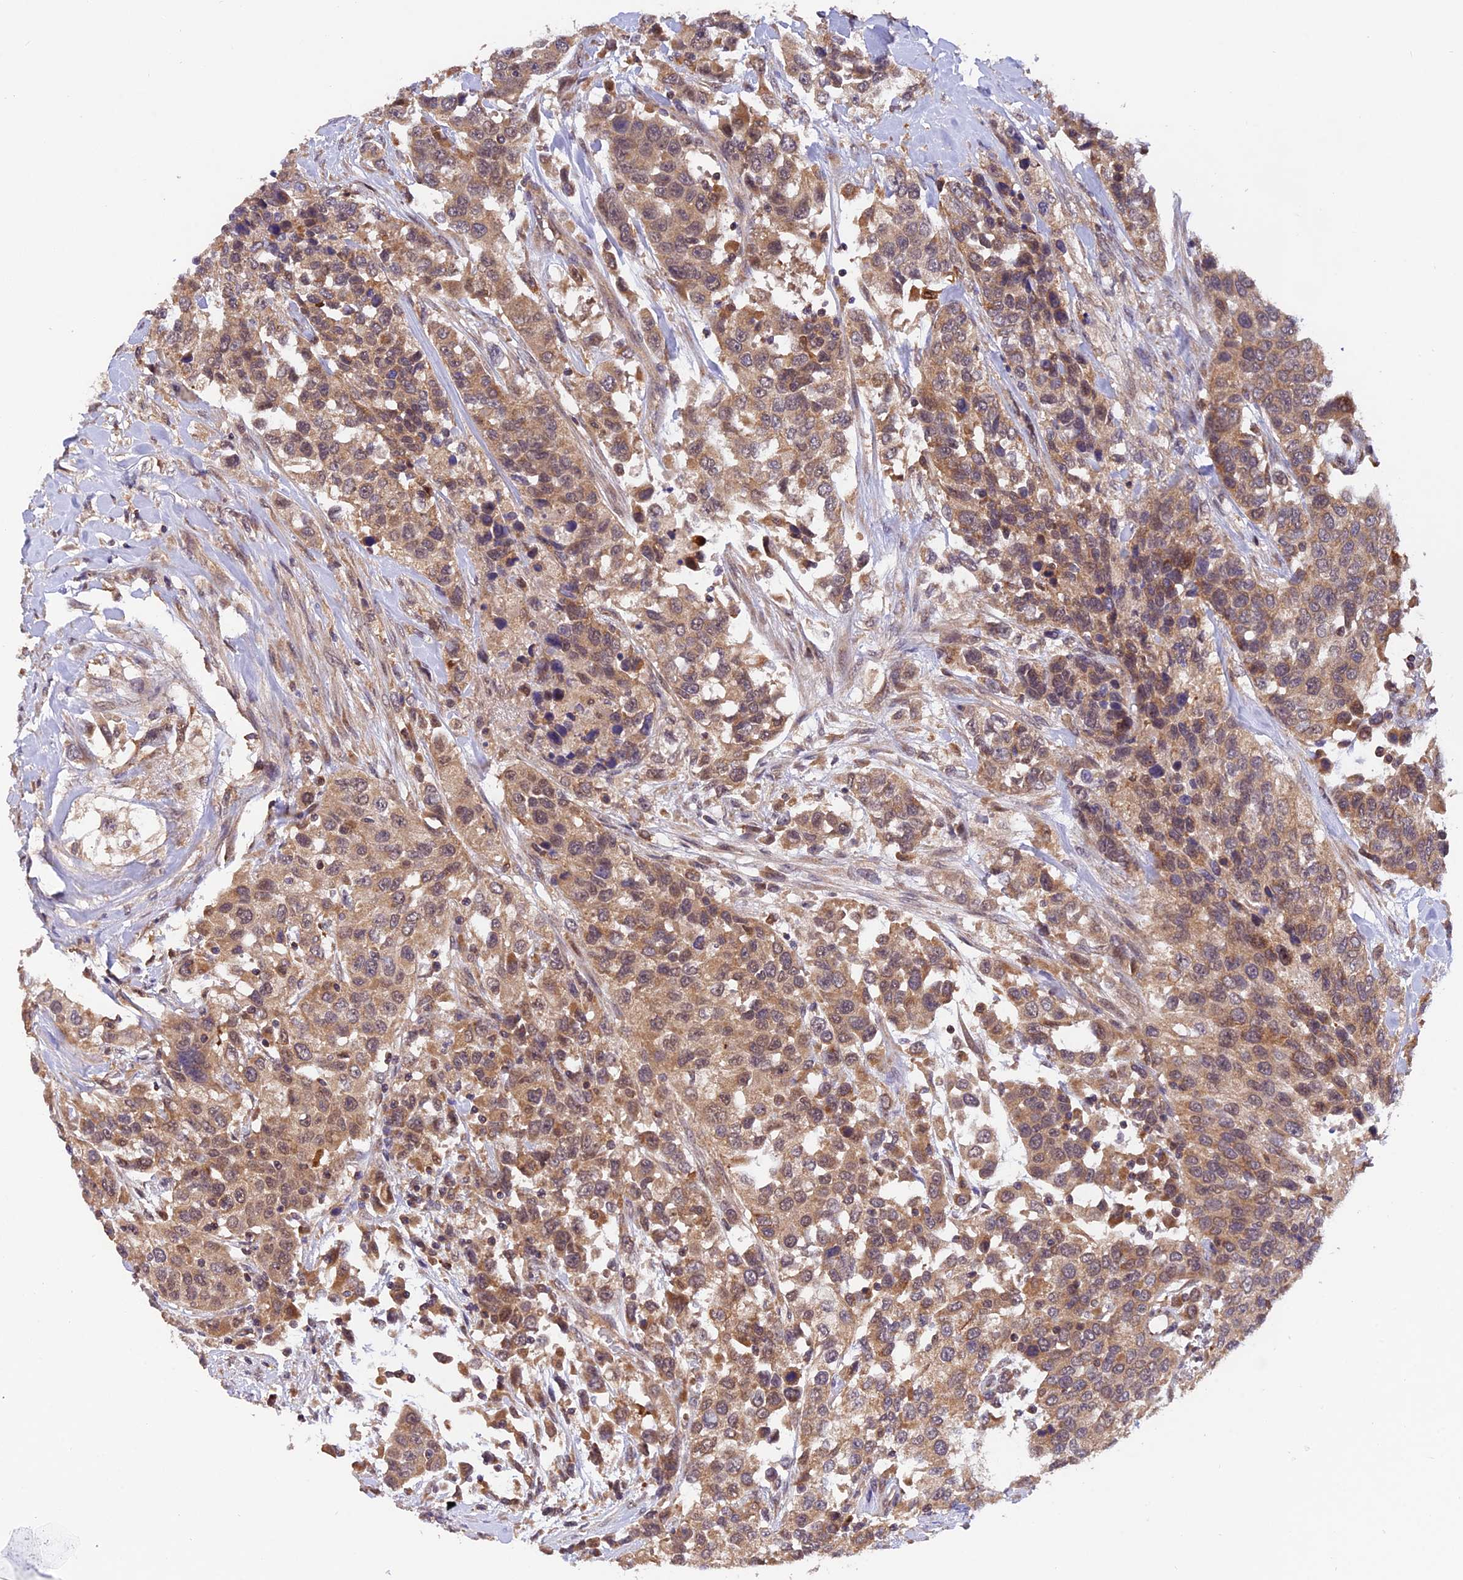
{"staining": {"intensity": "moderate", "quantity": ">75%", "location": "cytoplasmic/membranous"}, "tissue": "urothelial cancer", "cell_type": "Tumor cells", "image_type": "cancer", "snomed": [{"axis": "morphology", "description": "Urothelial carcinoma, High grade"}, {"axis": "topography", "description": "Urinary bladder"}], "caption": "This micrograph displays IHC staining of human high-grade urothelial carcinoma, with medium moderate cytoplasmic/membranous expression in about >75% of tumor cells.", "gene": "MNS1", "patient": {"sex": "female", "age": 80}}